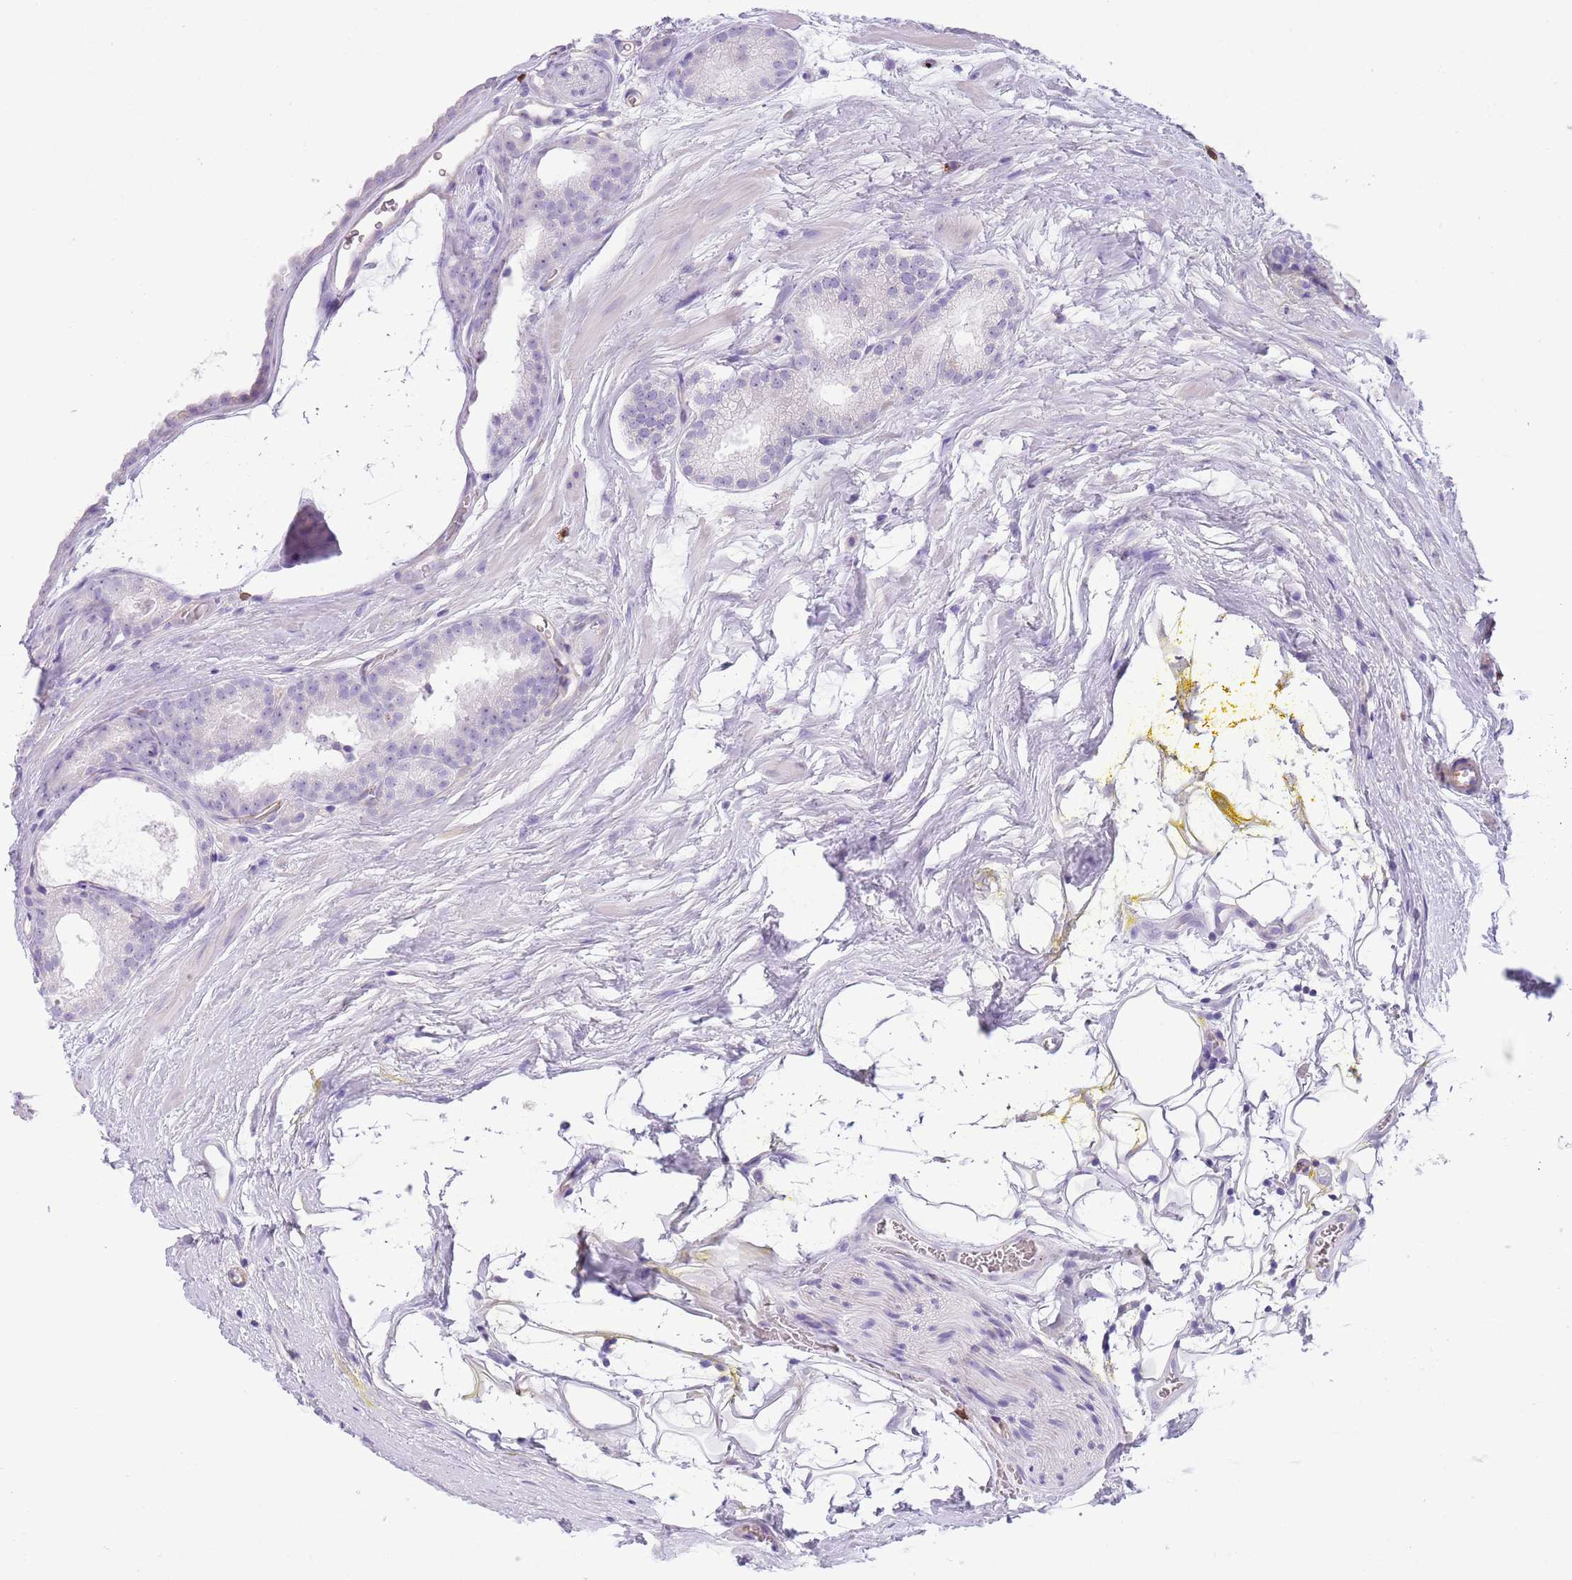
{"staining": {"intensity": "negative", "quantity": "none", "location": "none"}, "tissue": "prostate cancer", "cell_type": "Tumor cells", "image_type": "cancer", "snomed": [{"axis": "morphology", "description": "Adenocarcinoma, High grade"}, {"axis": "topography", "description": "Prostate"}], "caption": "Tumor cells are negative for brown protein staining in adenocarcinoma (high-grade) (prostate).", "gene": "TSGA13", "patient": {"sex": "male", "age": 72}}